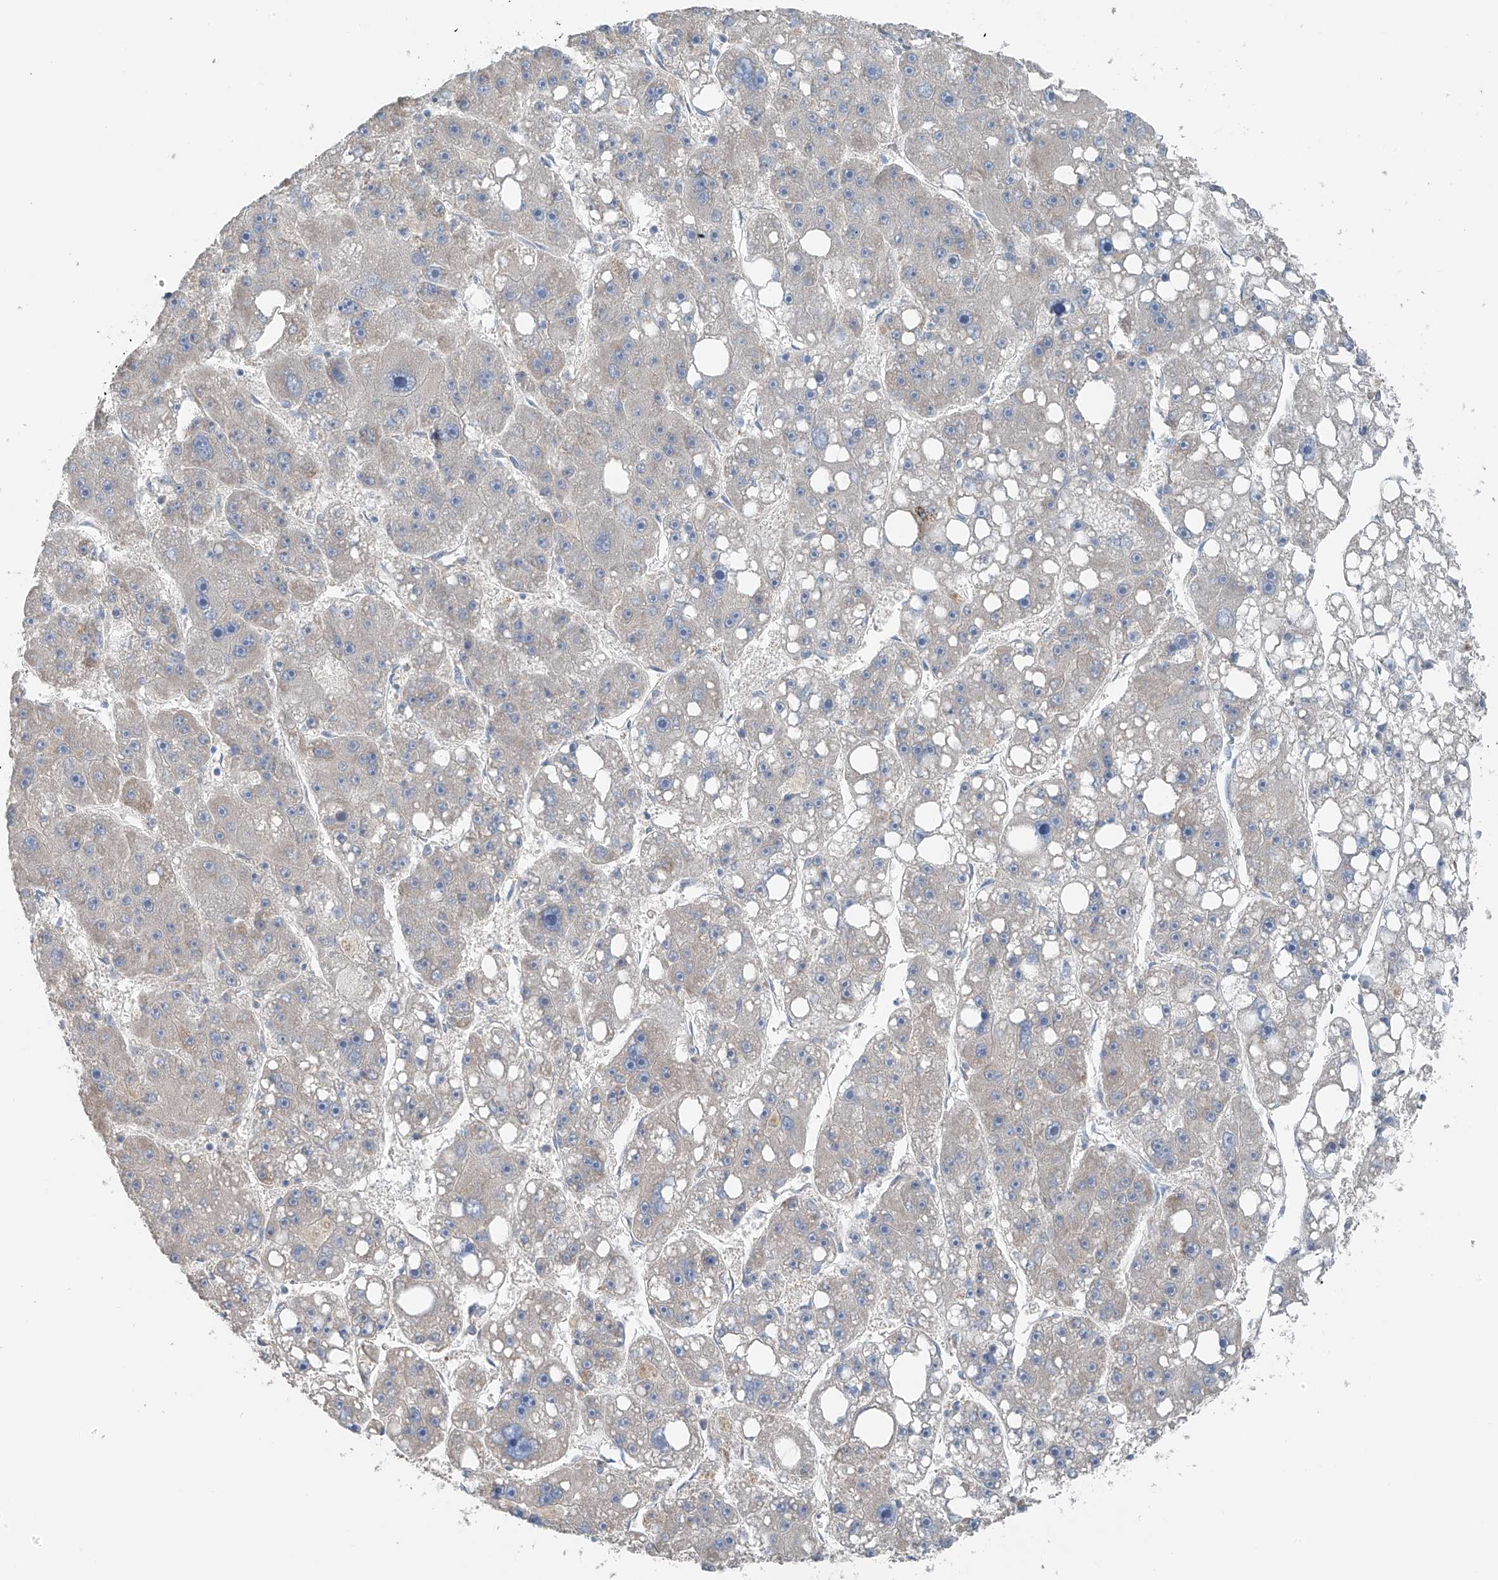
{"staining": {"intensity": "negative", "quantity": "none", "location": "none"}, "tissue": "liver cancer", "cell_type": "Tumor cells", "image_type": "cancer", "snomed": [{"axis": "morphology", "description": "Carcinoma, Hepatocellular, NOS"}, {"axis": "topography", "description": "Liver"}], "caption": "DAB (3,3'-diaminobenzidine) immunohistochemical staining of hepatocellular carcinoma (liver) displays no significant expression in tumor cells. The staining is performed using DAB brown chromogen with nuclei counter-stained in using hematoxylin.", "gene": "GALNTL6", "patient": {"sex": "female", "age": 61}}